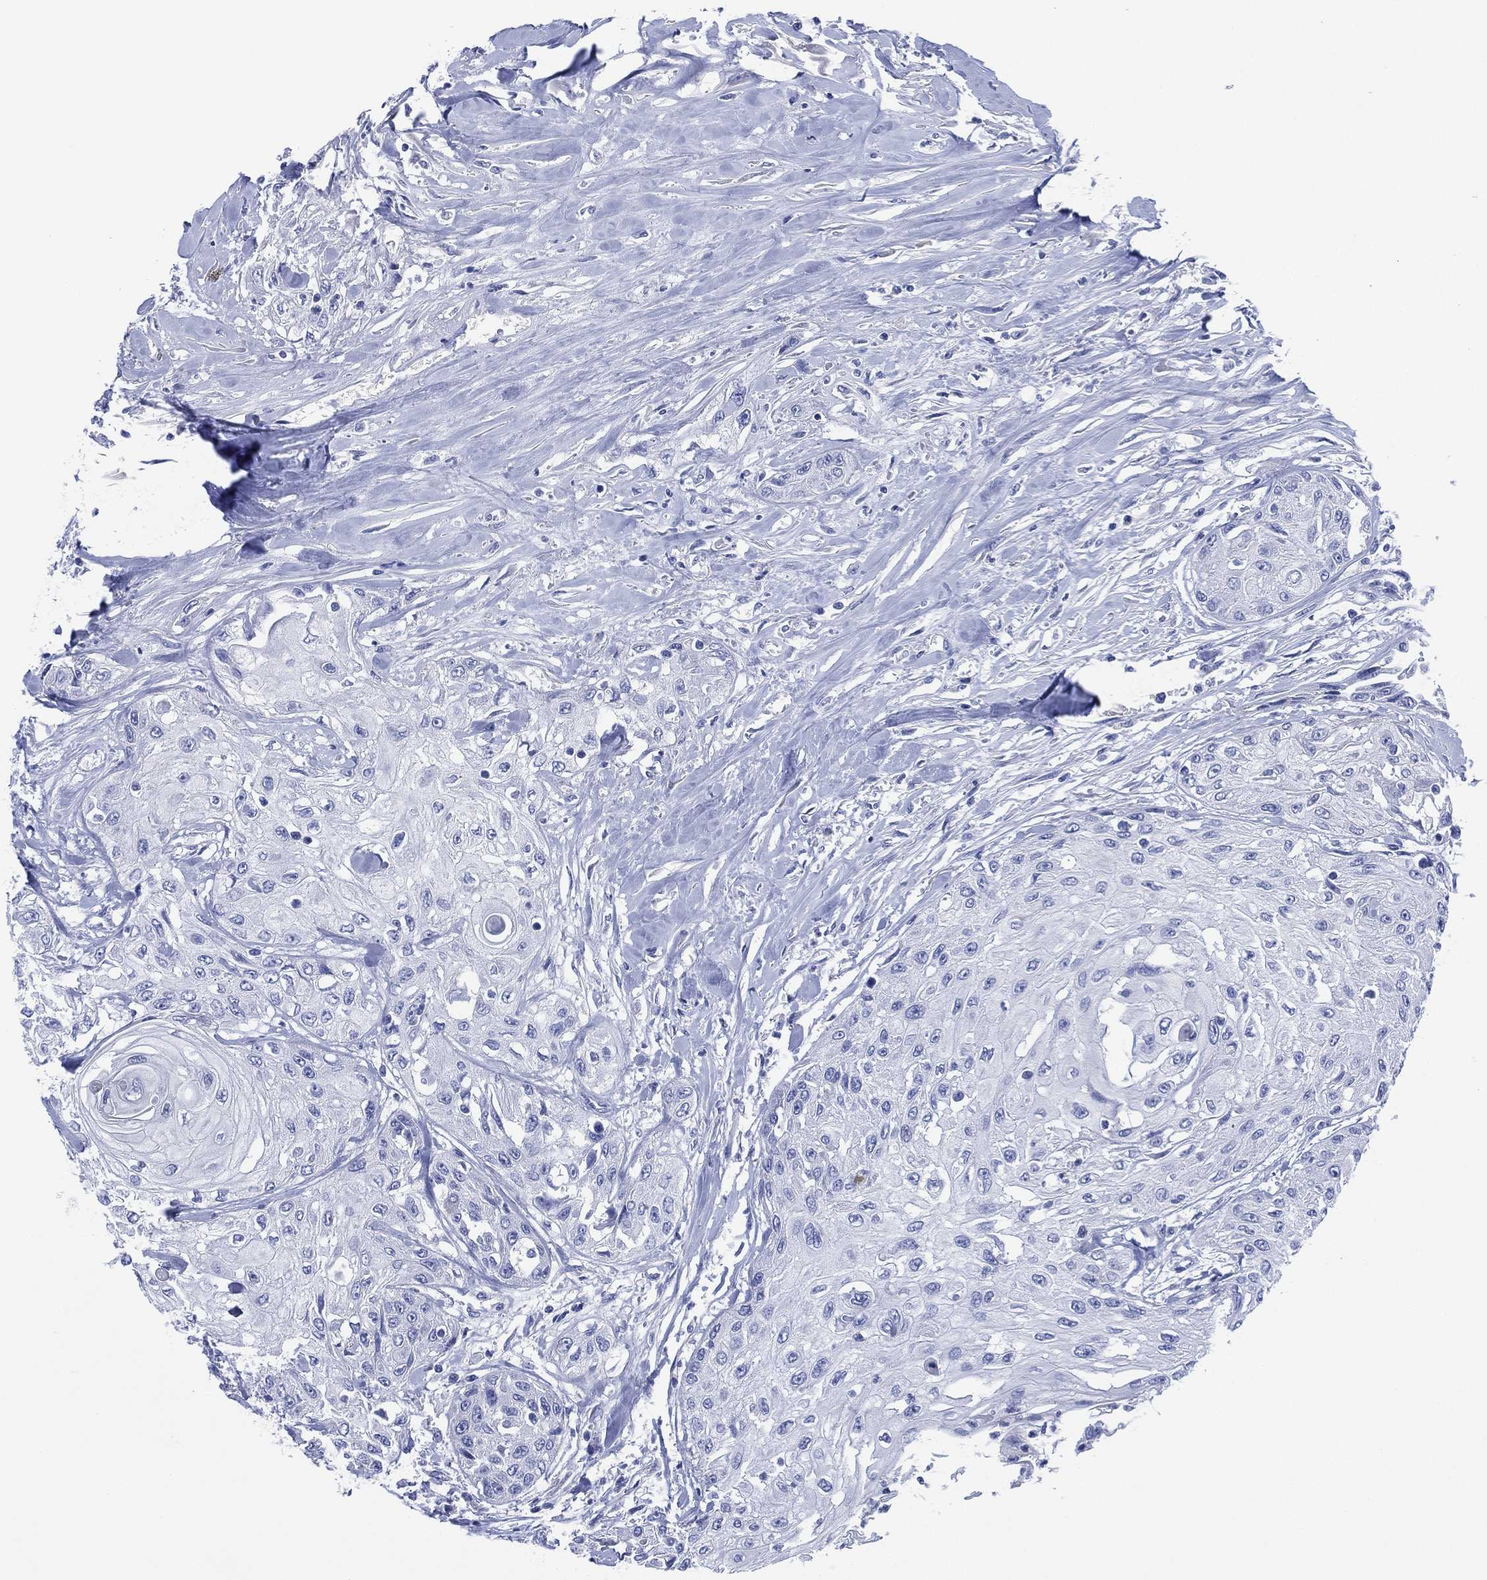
{"staining": {"intensity": "negative", "quantity": "none", "location": "none"}, "tissue": "head and neck cancer", "cell_type": "Tumor cells", "image_type": "cancer", "snomed": [{"axis": "morphology", "description": "Normal tissue, NOS"}, {"axis": "morphology", "description": "Squamous cell carcinoma, NOS"}, {"axis": "topography", "description": "Oral tissue"}, {"axis": "topography", "description": "Peripheral nerve tissue"}, {"axis": "topography", "description": "Head-Neck"}], "caption": "Head and neck cancer (squamous cell carcinoma) was stained to show a protein in brown. There is no significant staining in tumor cells.", "gene": "SLC9C2", "patient": {"sex": "female", "age": 59}}